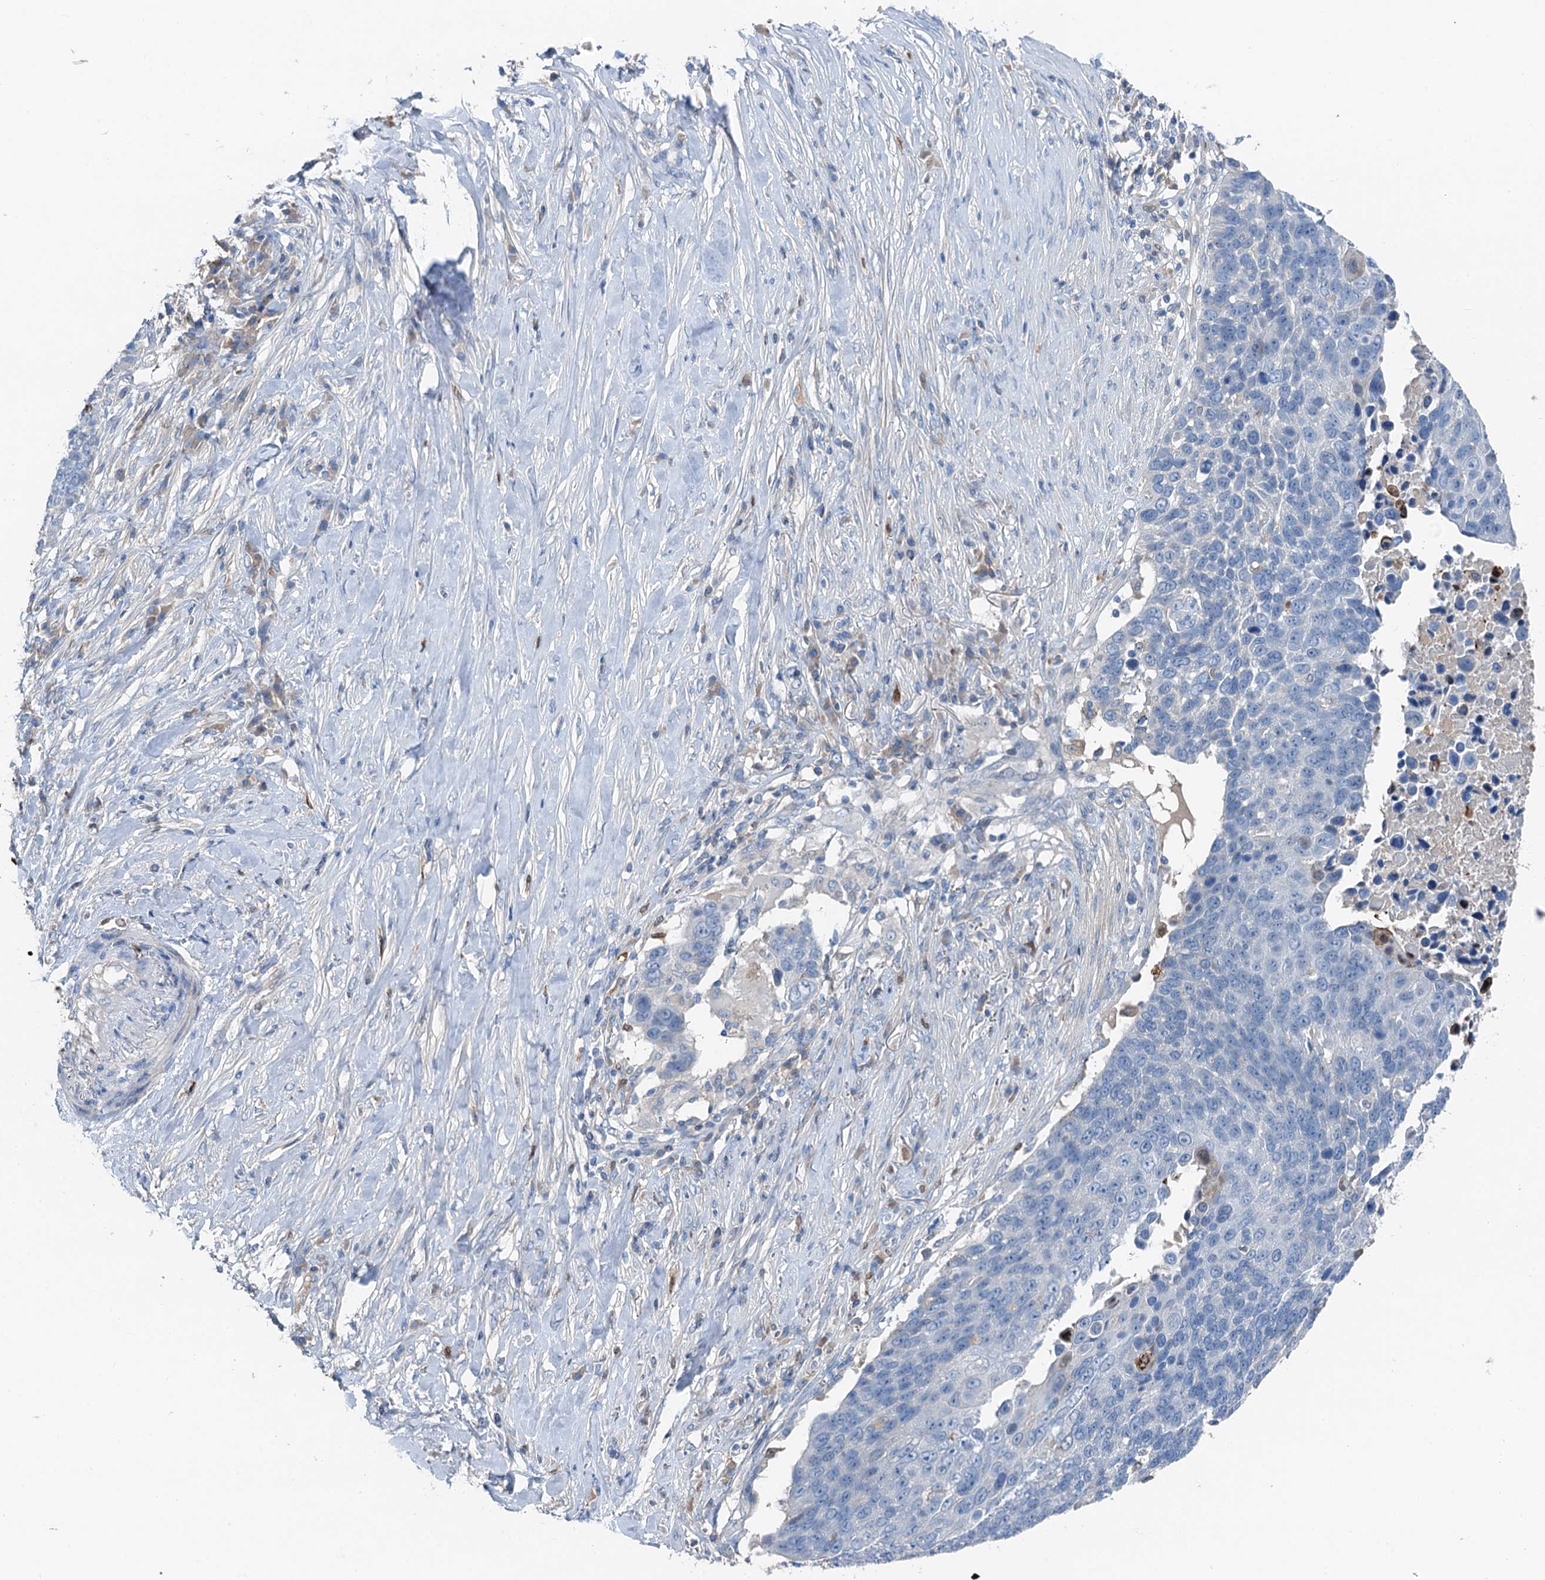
{"staining": {"intensity": "negative", "quantity": "none", "location": "none"}, "tissue": "lung cancer", "cell_type": "Tumor cells", "image_type": "cancer", "snomed": [{"axis": "morphology", "description": "Normal tissue, NOS"}, {"axis": "morphology", "description": "Squamous cell carcinoma, NOS"}, {"axis": "topography", "description": "Lymph node"}, {"axis": "topography", "description": "Lung"}], "caption": "A micrograph of human lung cancer is negative for staining in tumor cells.", "gene": "OTOA", "patient": {"sex": "male", "age": 66}}